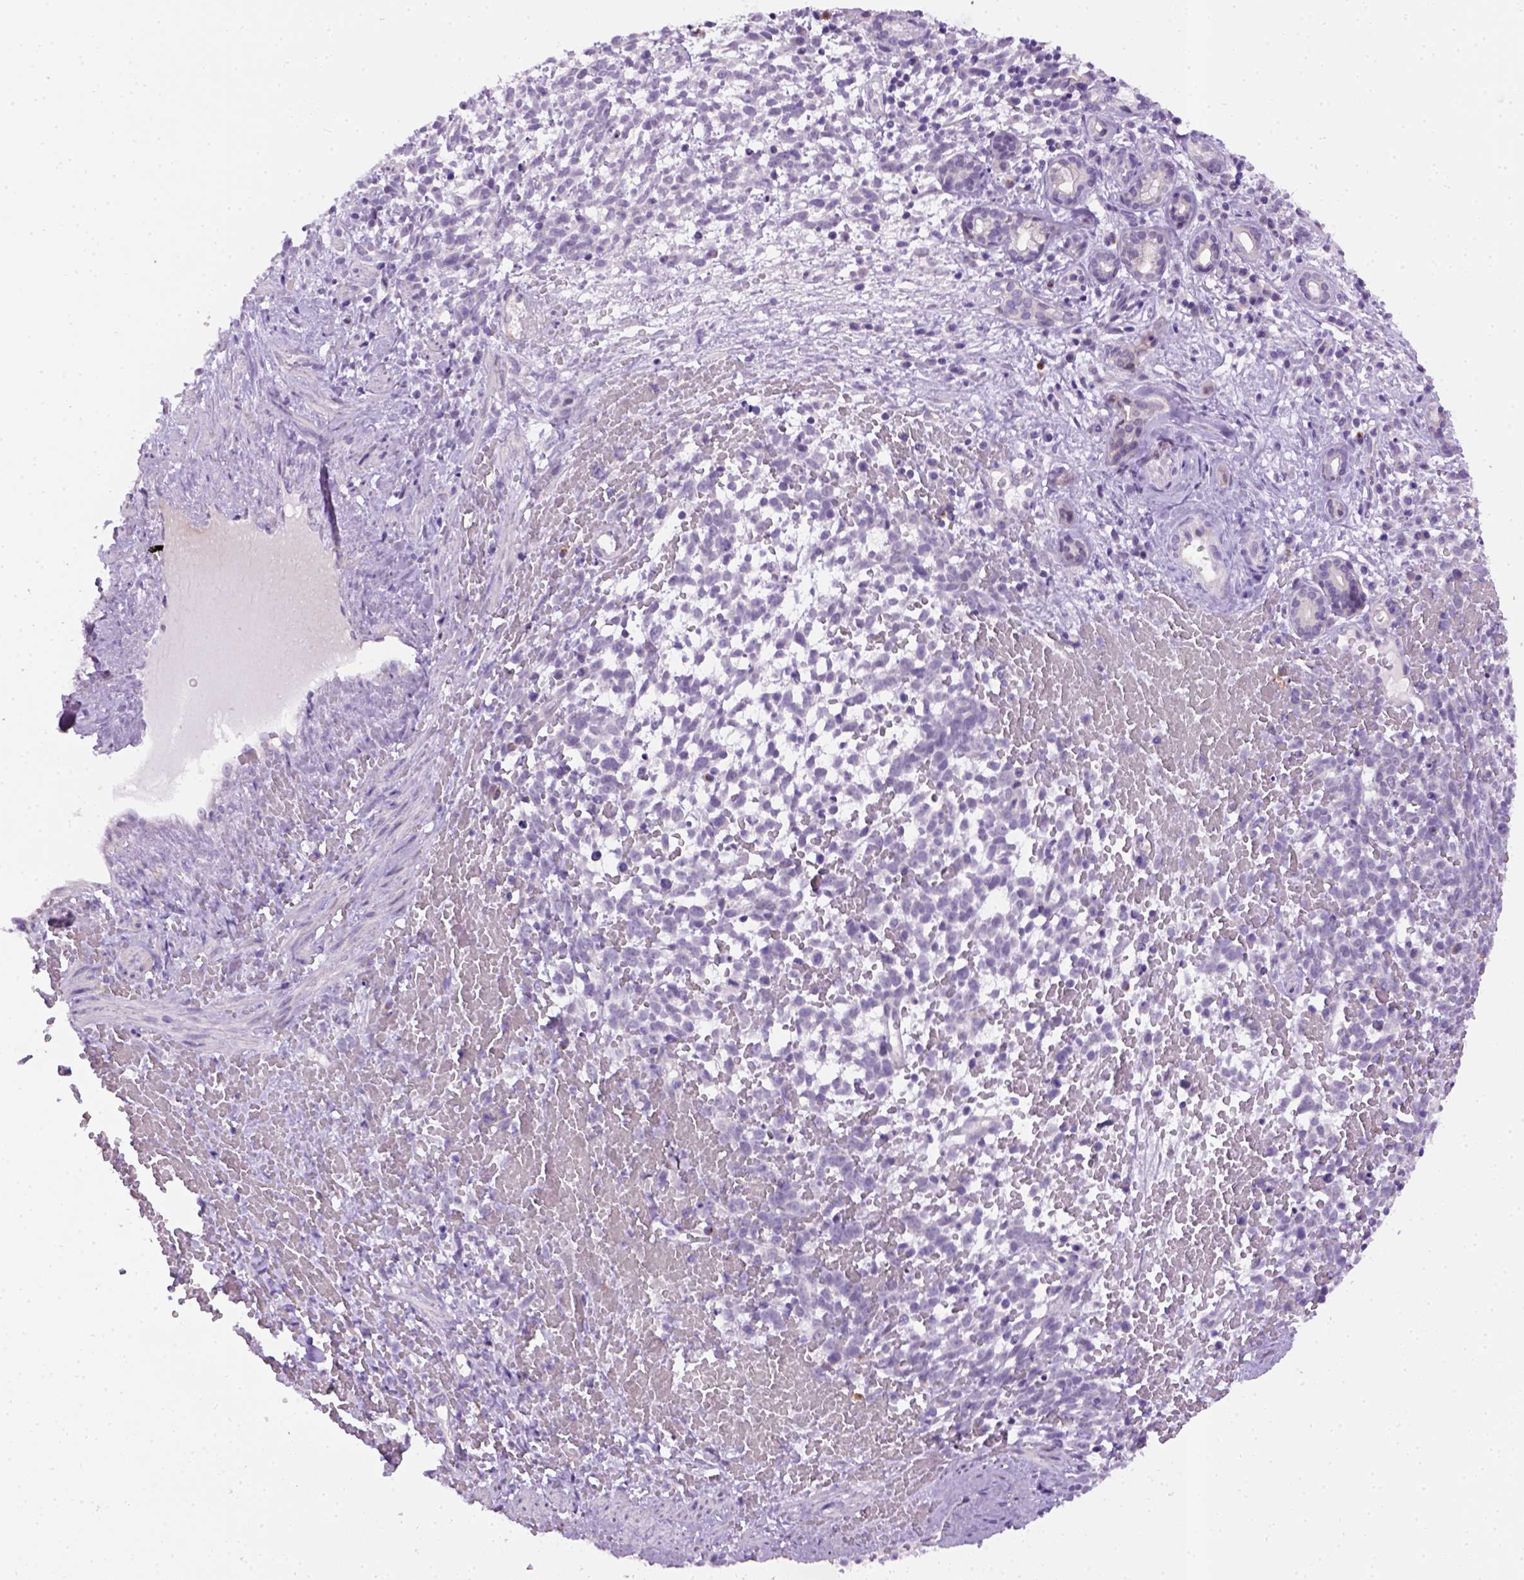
{"staining": {"intensity": "negative", "quantity": "none", "location": "none"}, "tissue": "melanoma", "cell_type": "Tumor cells", "image_type": "cancer", "snomed": [{"axis": "morphology", "description": "Malignant melanoma, NOS"}, {"axis": "topography", "description": "Skin"}], "caption": "Tumor cells are negative for protein expression in human malignant melanoma.", "gene": "FAM184B", "patient": {"sex": "female", "age": 70}}